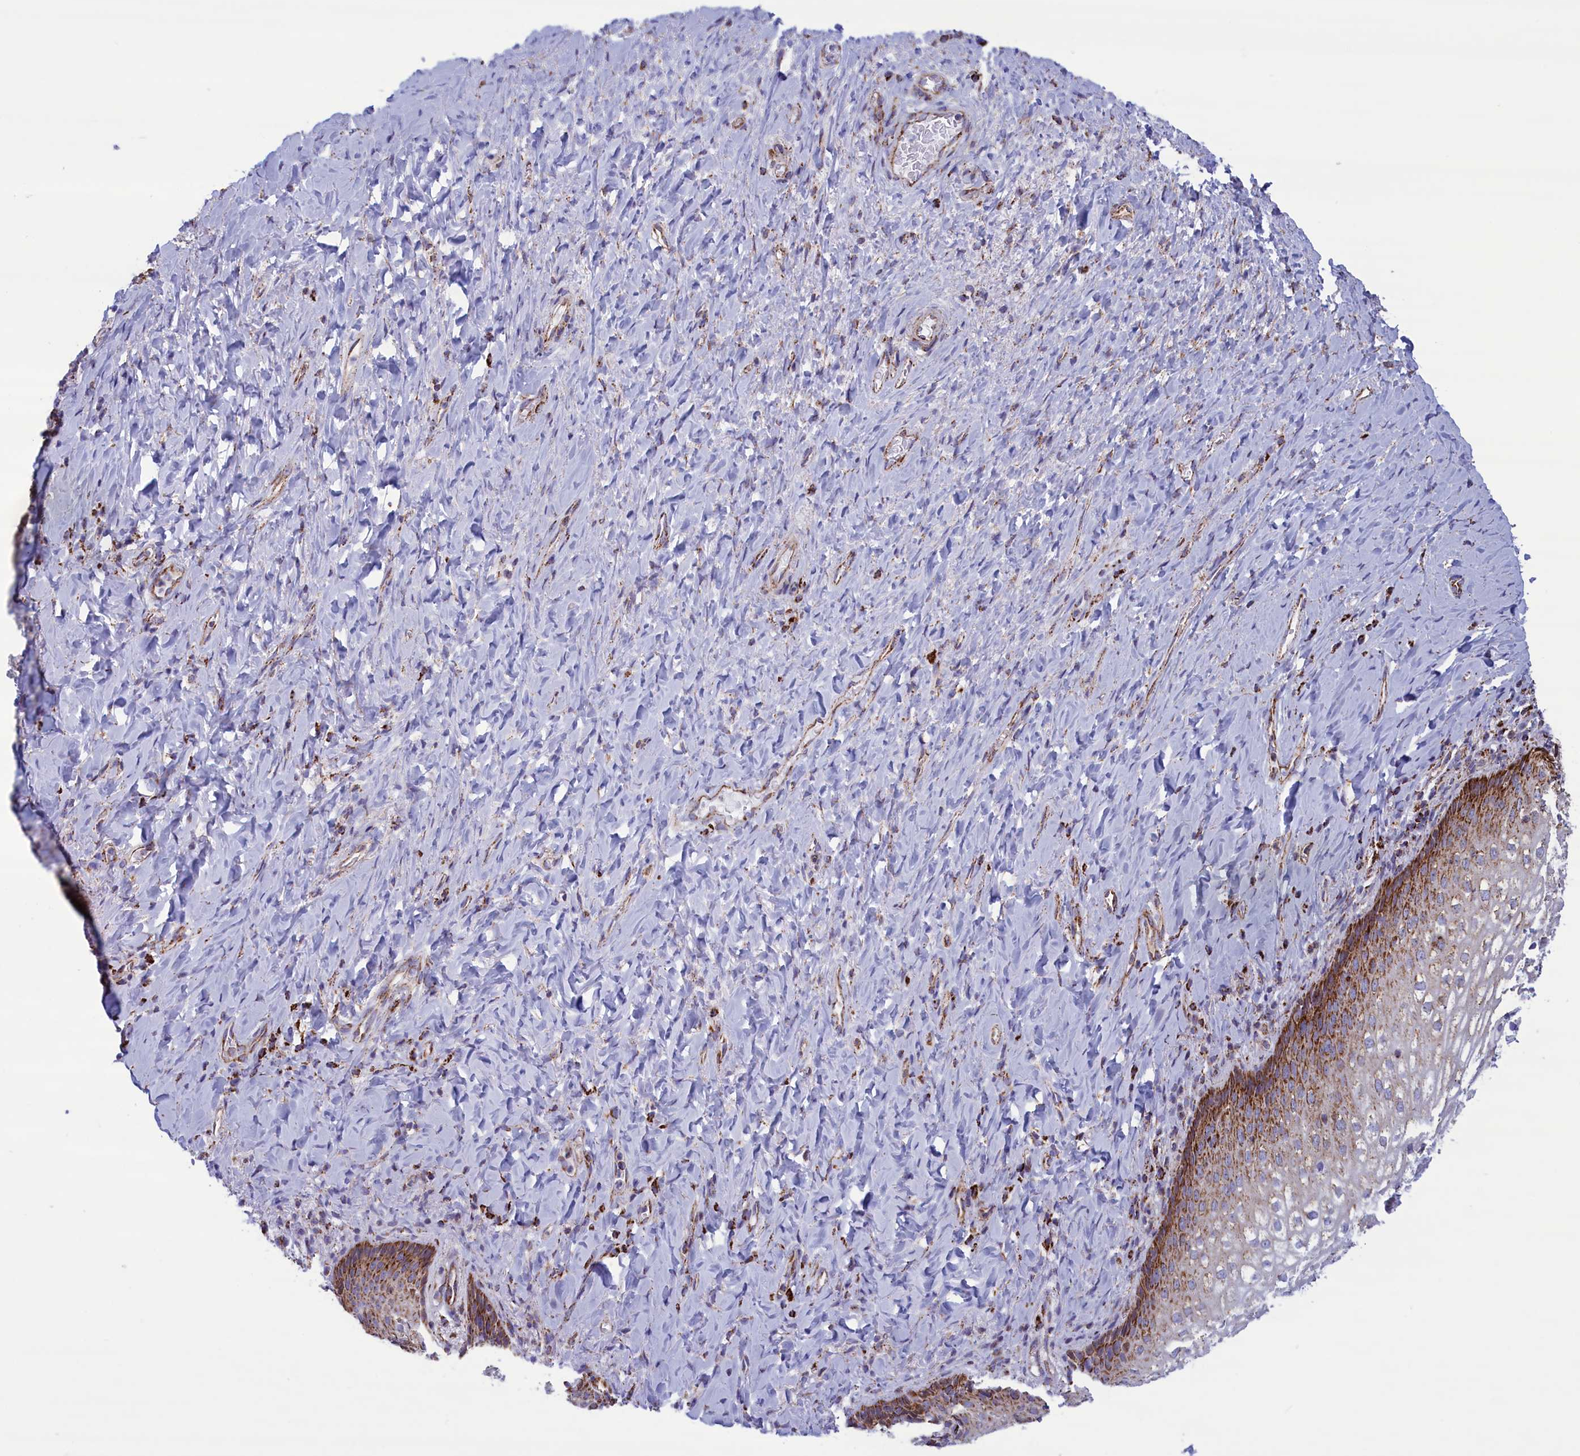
{"staining": {"intensity": "strong", "quantity": "25%-75%", "location": "cytoplasmic/membranous"}, "tissue": "vagina", "cell_type": "Squamous epithelial cells", "image_type": "normal", "snomed": [{"axis": "morphology", "description": "Normal tissue, NOS"}, {"axis": "topography", "description": "Vagina"}], "caption": "Immunohistochemical staining of normal human vagina shows high levels of strong cytoplasmic/membranous staining in about 25%-75% of squamous epithelial cells. (DAB (3,3'-diaminobenzidine) IHC with brightfield microscopy, high magnification).", "gene": "ISOC2", "patient": {"sex": "female", "age": 60}}